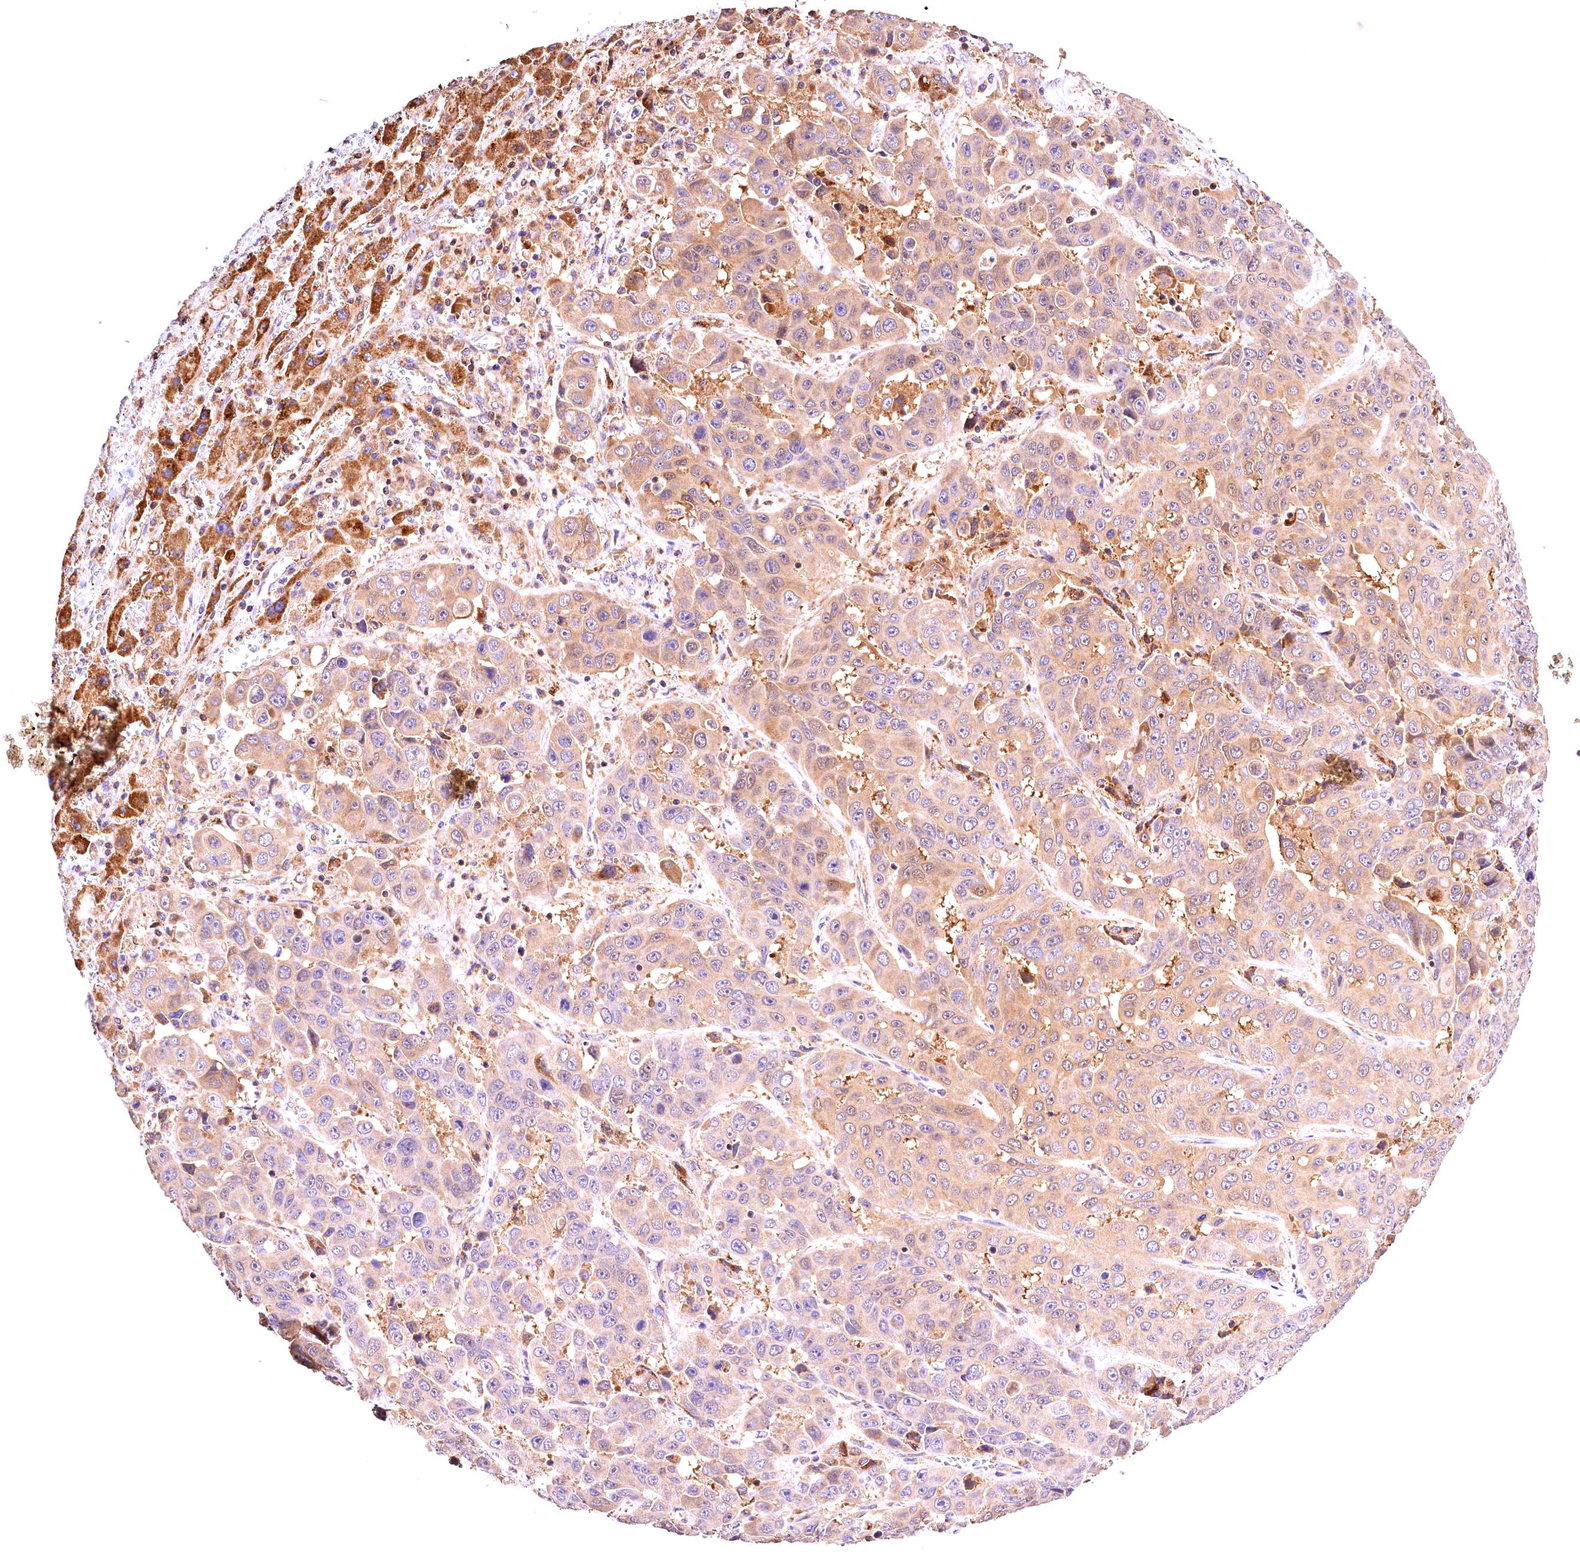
{"staining": {"intensity": "weak", "quantity": "<25%", "location": "cytoplasmic/membranous"}, "tissue": "liver cancer", "cell_type": "Tumor cells", "image_type": "cancer", "snomed": [{"axis": "morphology", "description": "Cholangiocarcinoma"}, {"axis": "topography", "description": "Liver"}], "caption": "This is an immunohistochemistry image of human liver cancer. There is no staining in tumor cells.", "gene": "KPTN", "patient": {"sex": "female", "age": 52}}